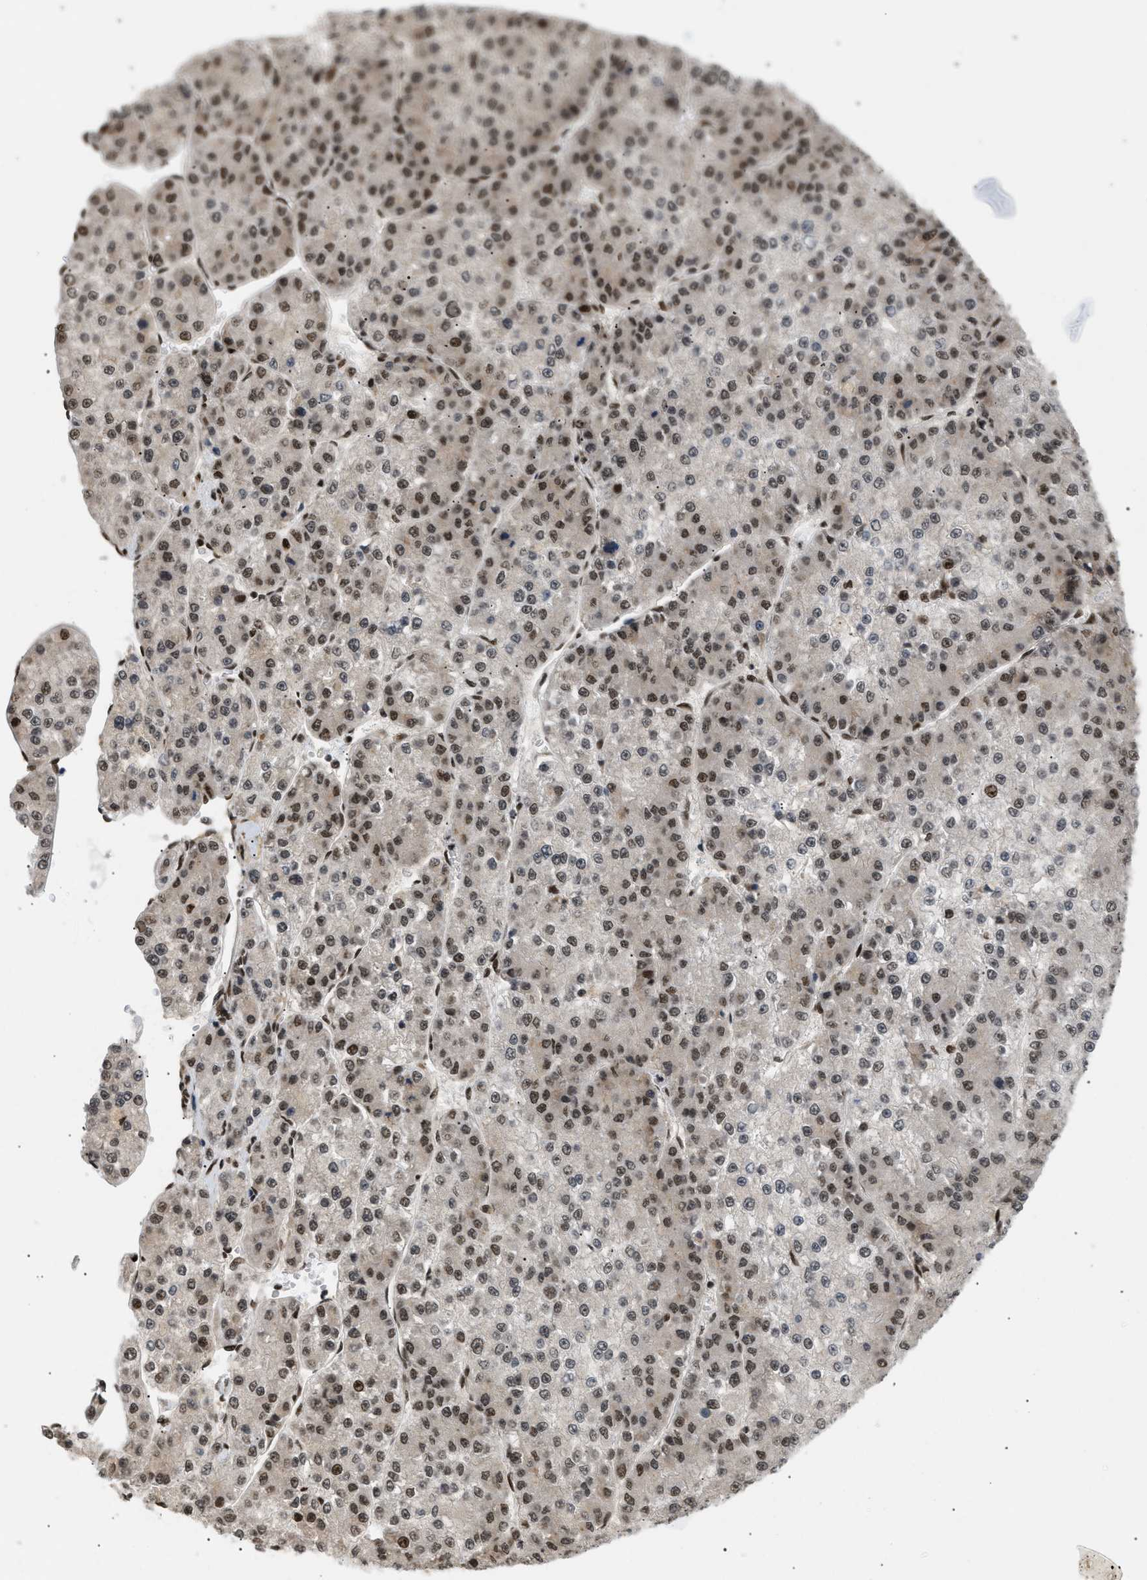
{"staining": {"intensity": "moderate", "quantity": ">75%", "location": "nuclear"}, "tissue": "liver cancer", "cell_type": "Tumor cells", "image_type": "cancer", "snomed": [{"axis": "morphology", "description": "Carcinoma, Hepatocellular, NOS"}, {"axis": "topography", "description": "Liver"}], "caption": "Hepatocellular carcinoma (liver) tissue exhibits moderate nuclear expression in about >75% of tumor cells", "gene": "RBM5", "patient": {"sex": "female", "age": 73}}